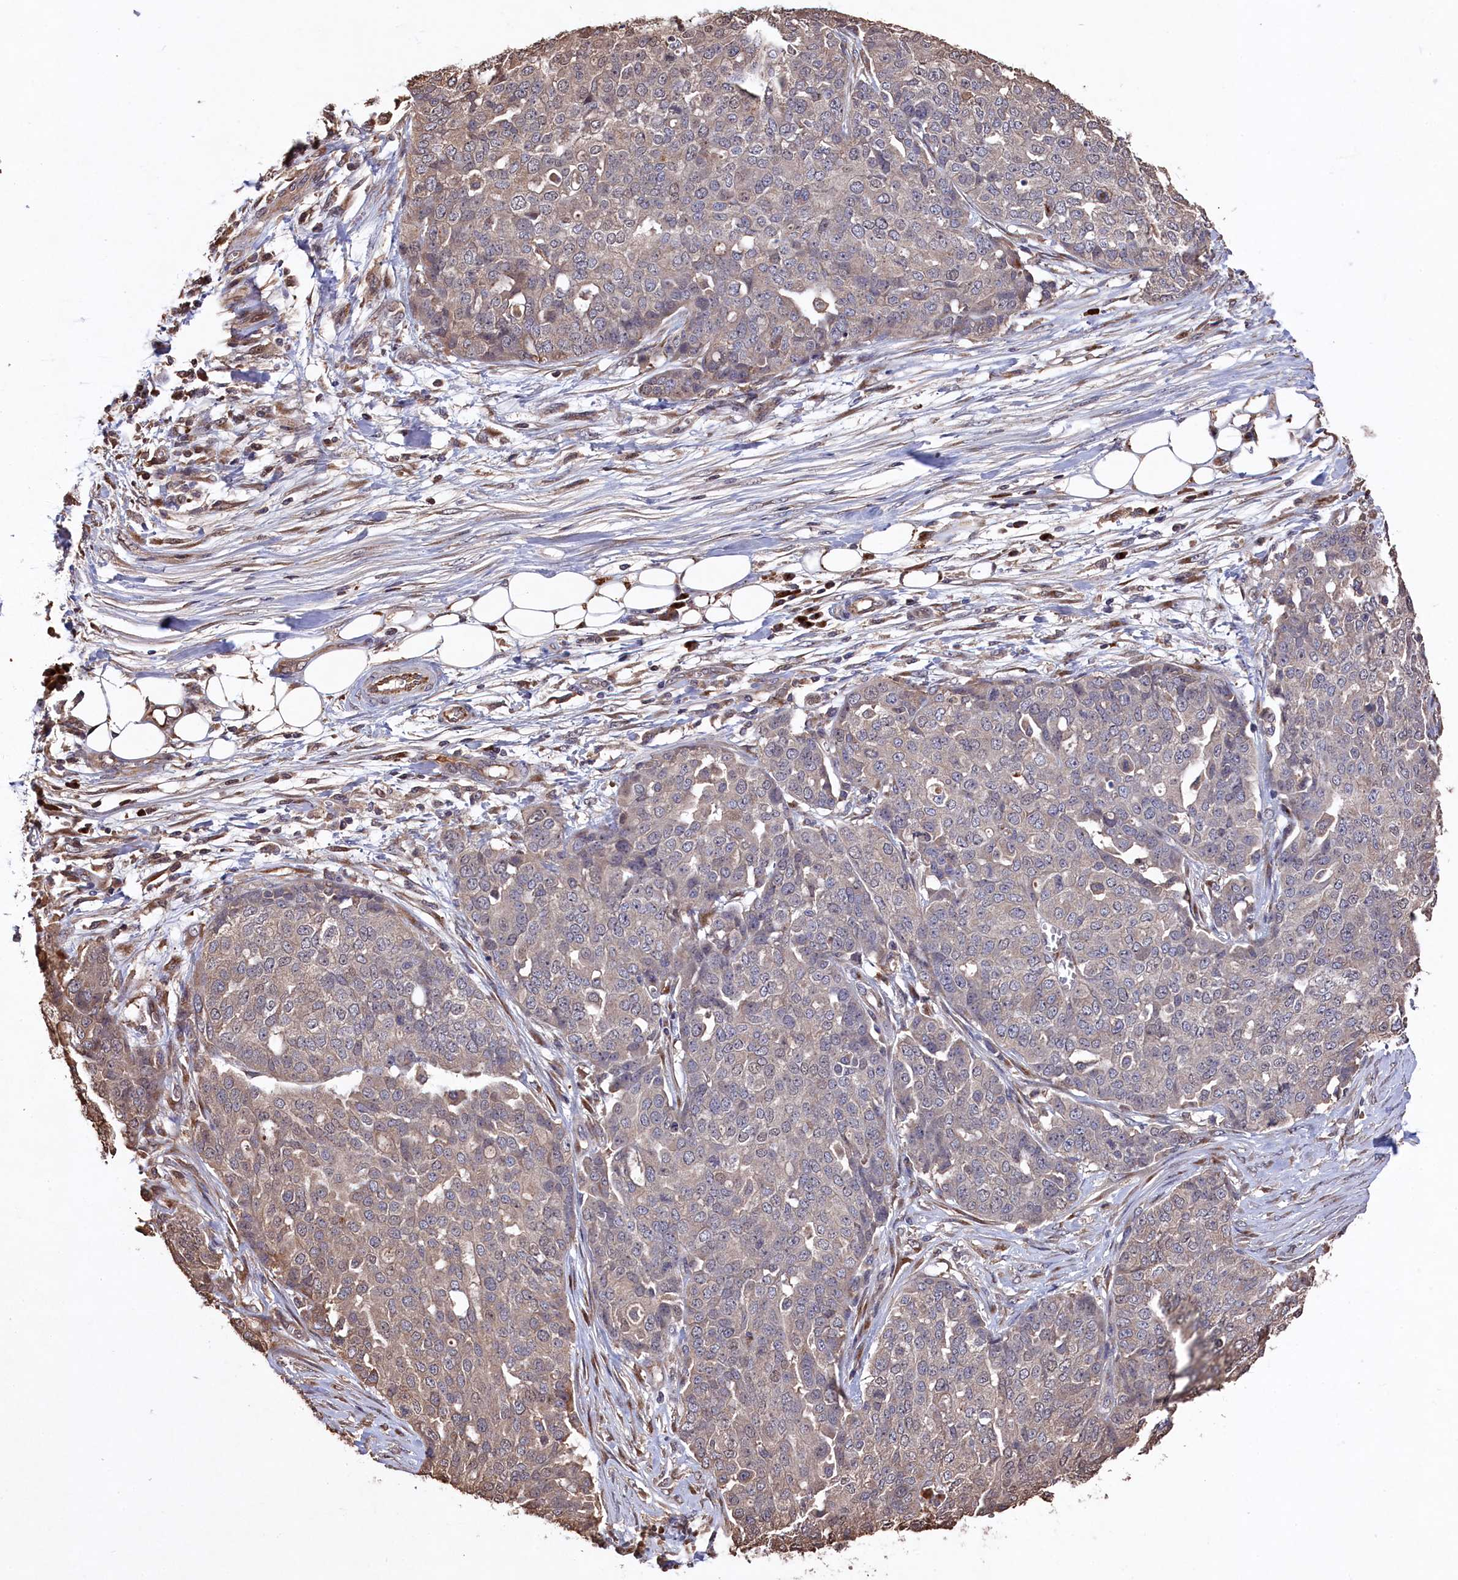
{"staining": {"intensity": "weak", "quantity": "<25%", "location": "cytoplasmic/membranous"}, "tissue": "ovarian cancer", "cell_type": "Tumor cells", "image_type": "cancer", "snomed": [{"axis": "morphology", "description": "Cystadenocarcinoma, serous, NOS"}, {"axis": "topography", "description": "Soft tissue"}, {"axis": "topography", "description": "Ovary"}], "caption": "This is an IHC image of human serous cystadenocarcinoma (ovarian). There is no positivity in tumor cells.", "gene": "NAA60", "patient": {"sex": "female", "age": 57}}